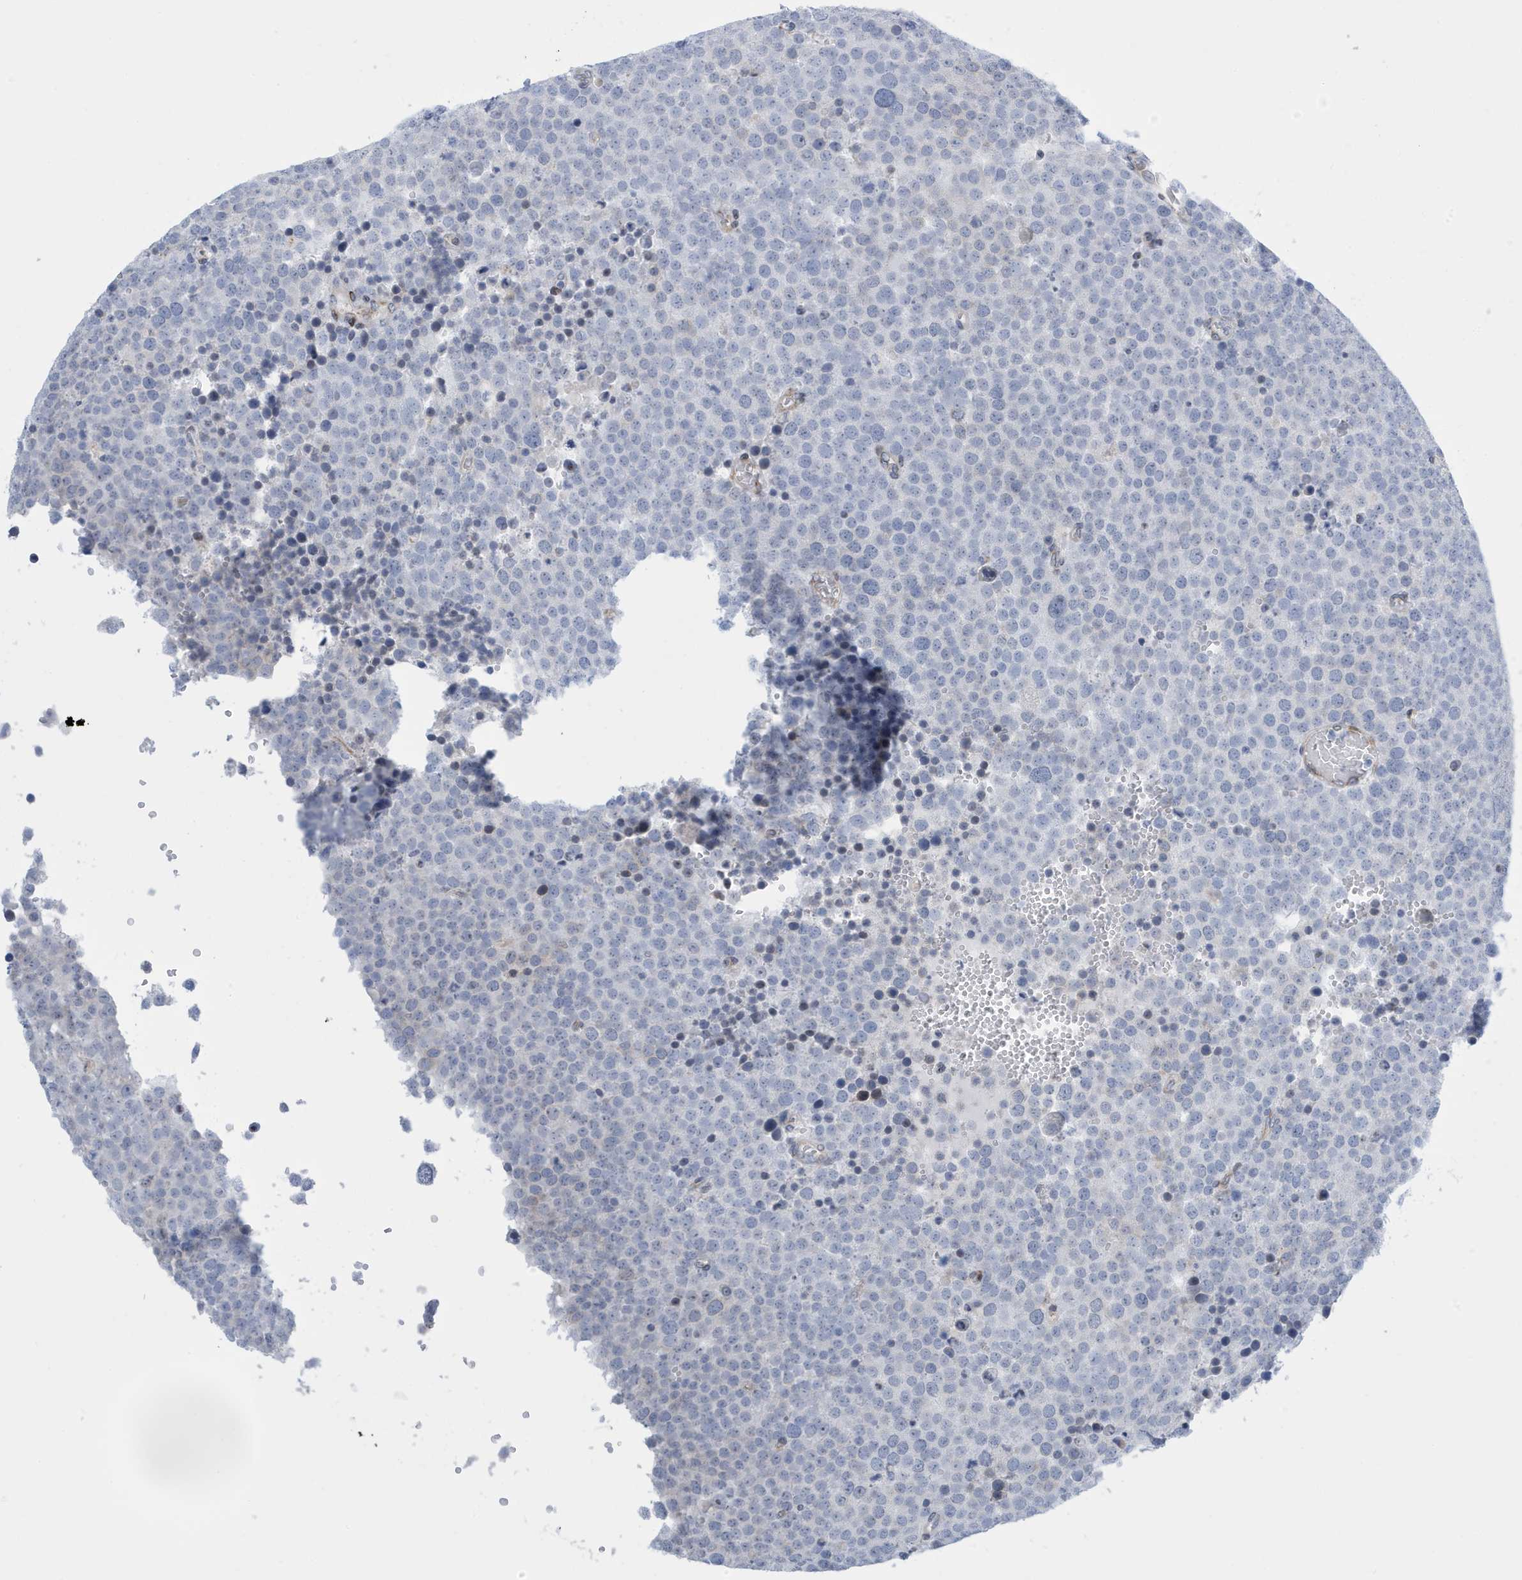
{"staining": {"intensity": "negative", "quantity": "none", "location": "none"}, "tissue": "testis cancer", "cell_type": "Tumor cells", "image_type": "cancer", "snomed": [{"axis": "morphology", "description": "Seminoma, NOS"}, {"axis": "topography", "description": "Testis"}], "caption": "Testis cancer (seminoma) stained for a protein using immunohistochemistry (IHC) demonstrates no staining tumor cells.", "gene": "SEMA3F", "patient": {"sex": "male", "age": 71}}